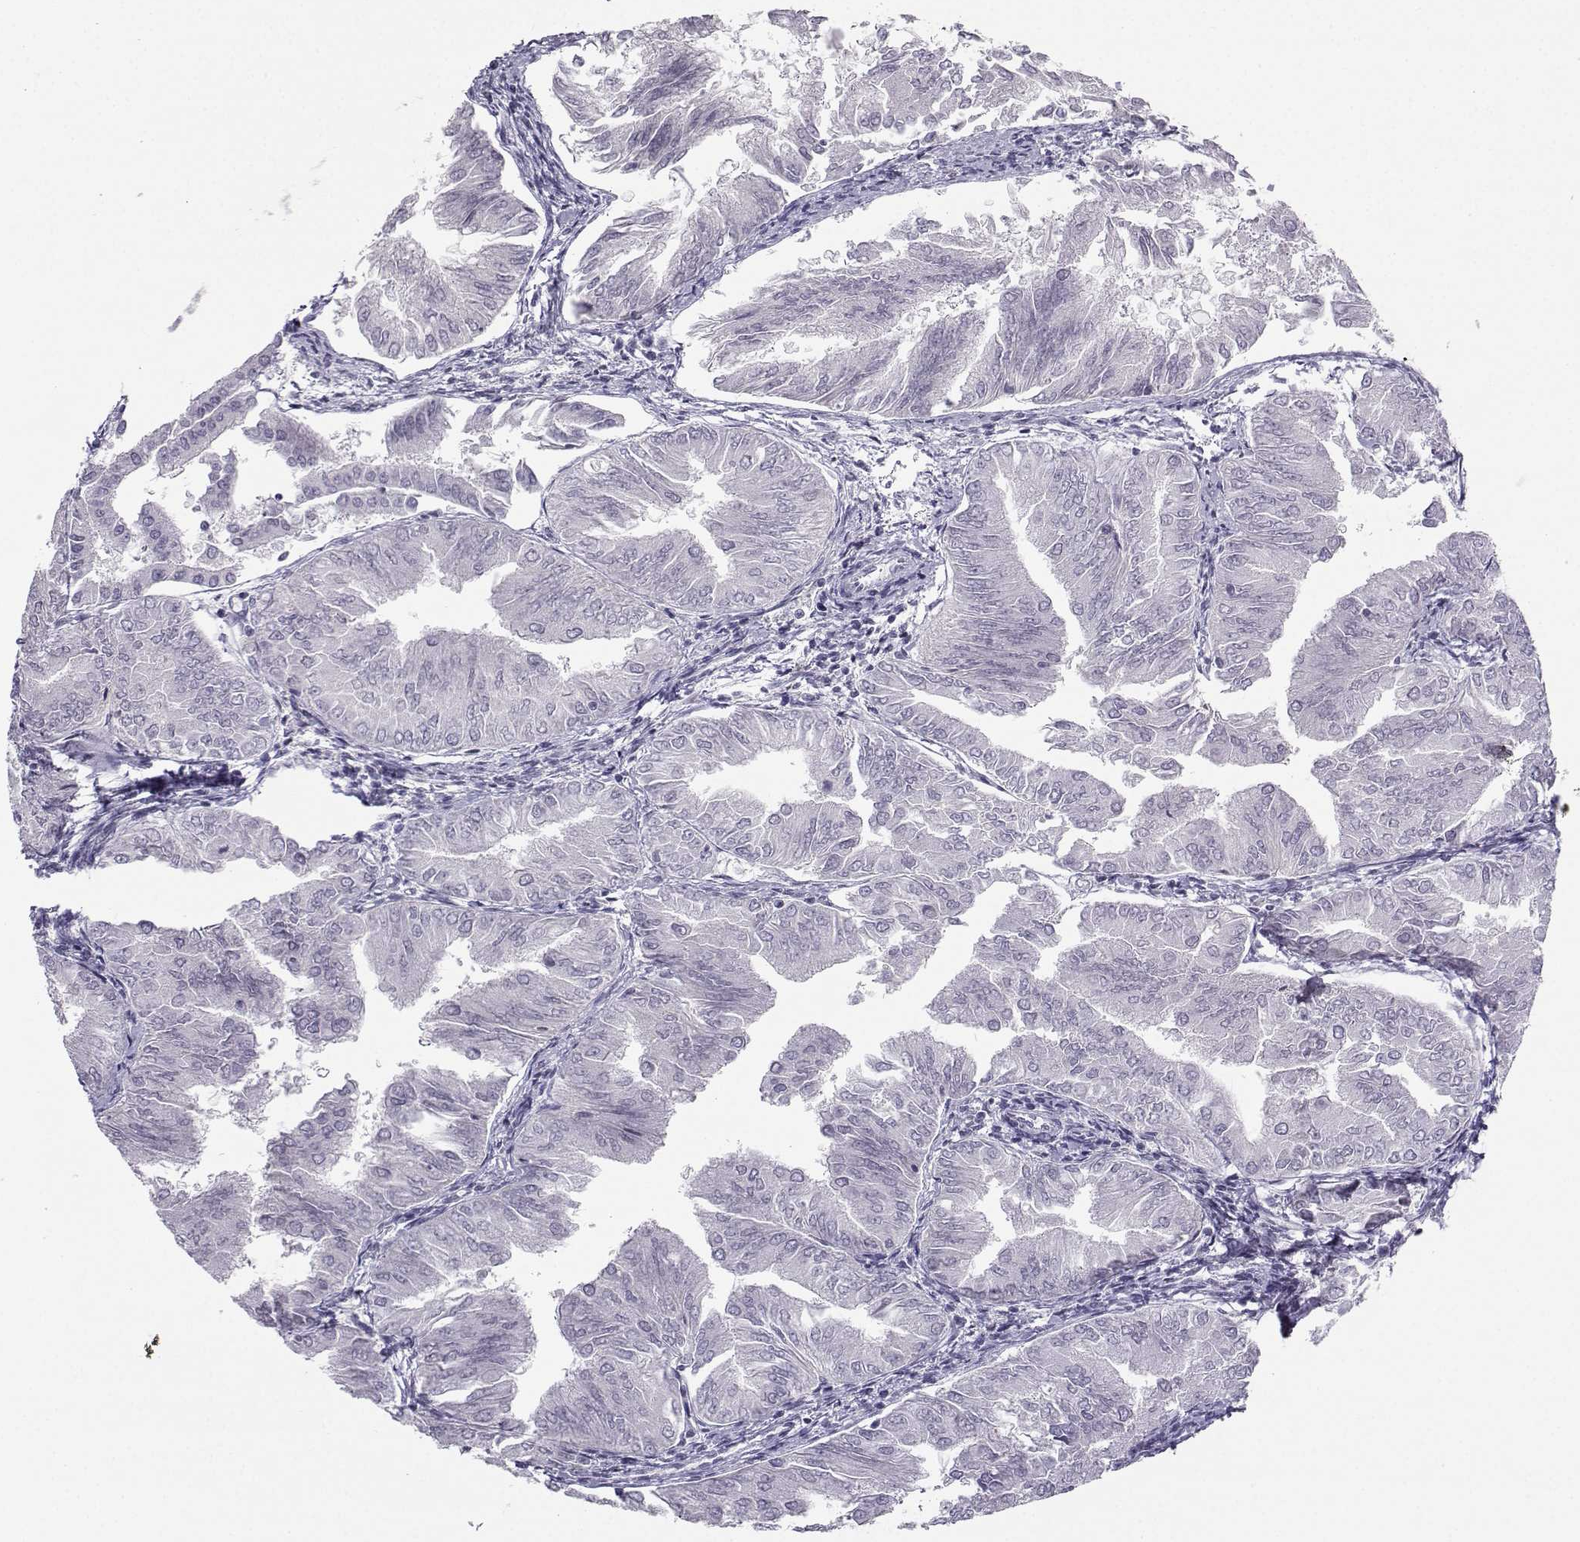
{"staining": {"intensity": "negative", "quantity": "none", "location": "none"}, "tissue": "endometrial cancer", "cell_type": "Tumor cells", "image_type": "cancer", "snomed": [{"axis": "morphology", "description": "Adenocarcinoma, NOS"}, {"axis": "topography", "description": "Endometrium"}], "caption": "Tumor cells are negative for brown protein staining in endometrial cancer. (Brightfield microscopy of DAB (3,3'-diaminobenzidine) immunohistochemistry at high magnification).", "gene": "LHX1", "patient": {"sex": "female", "age": 53}}